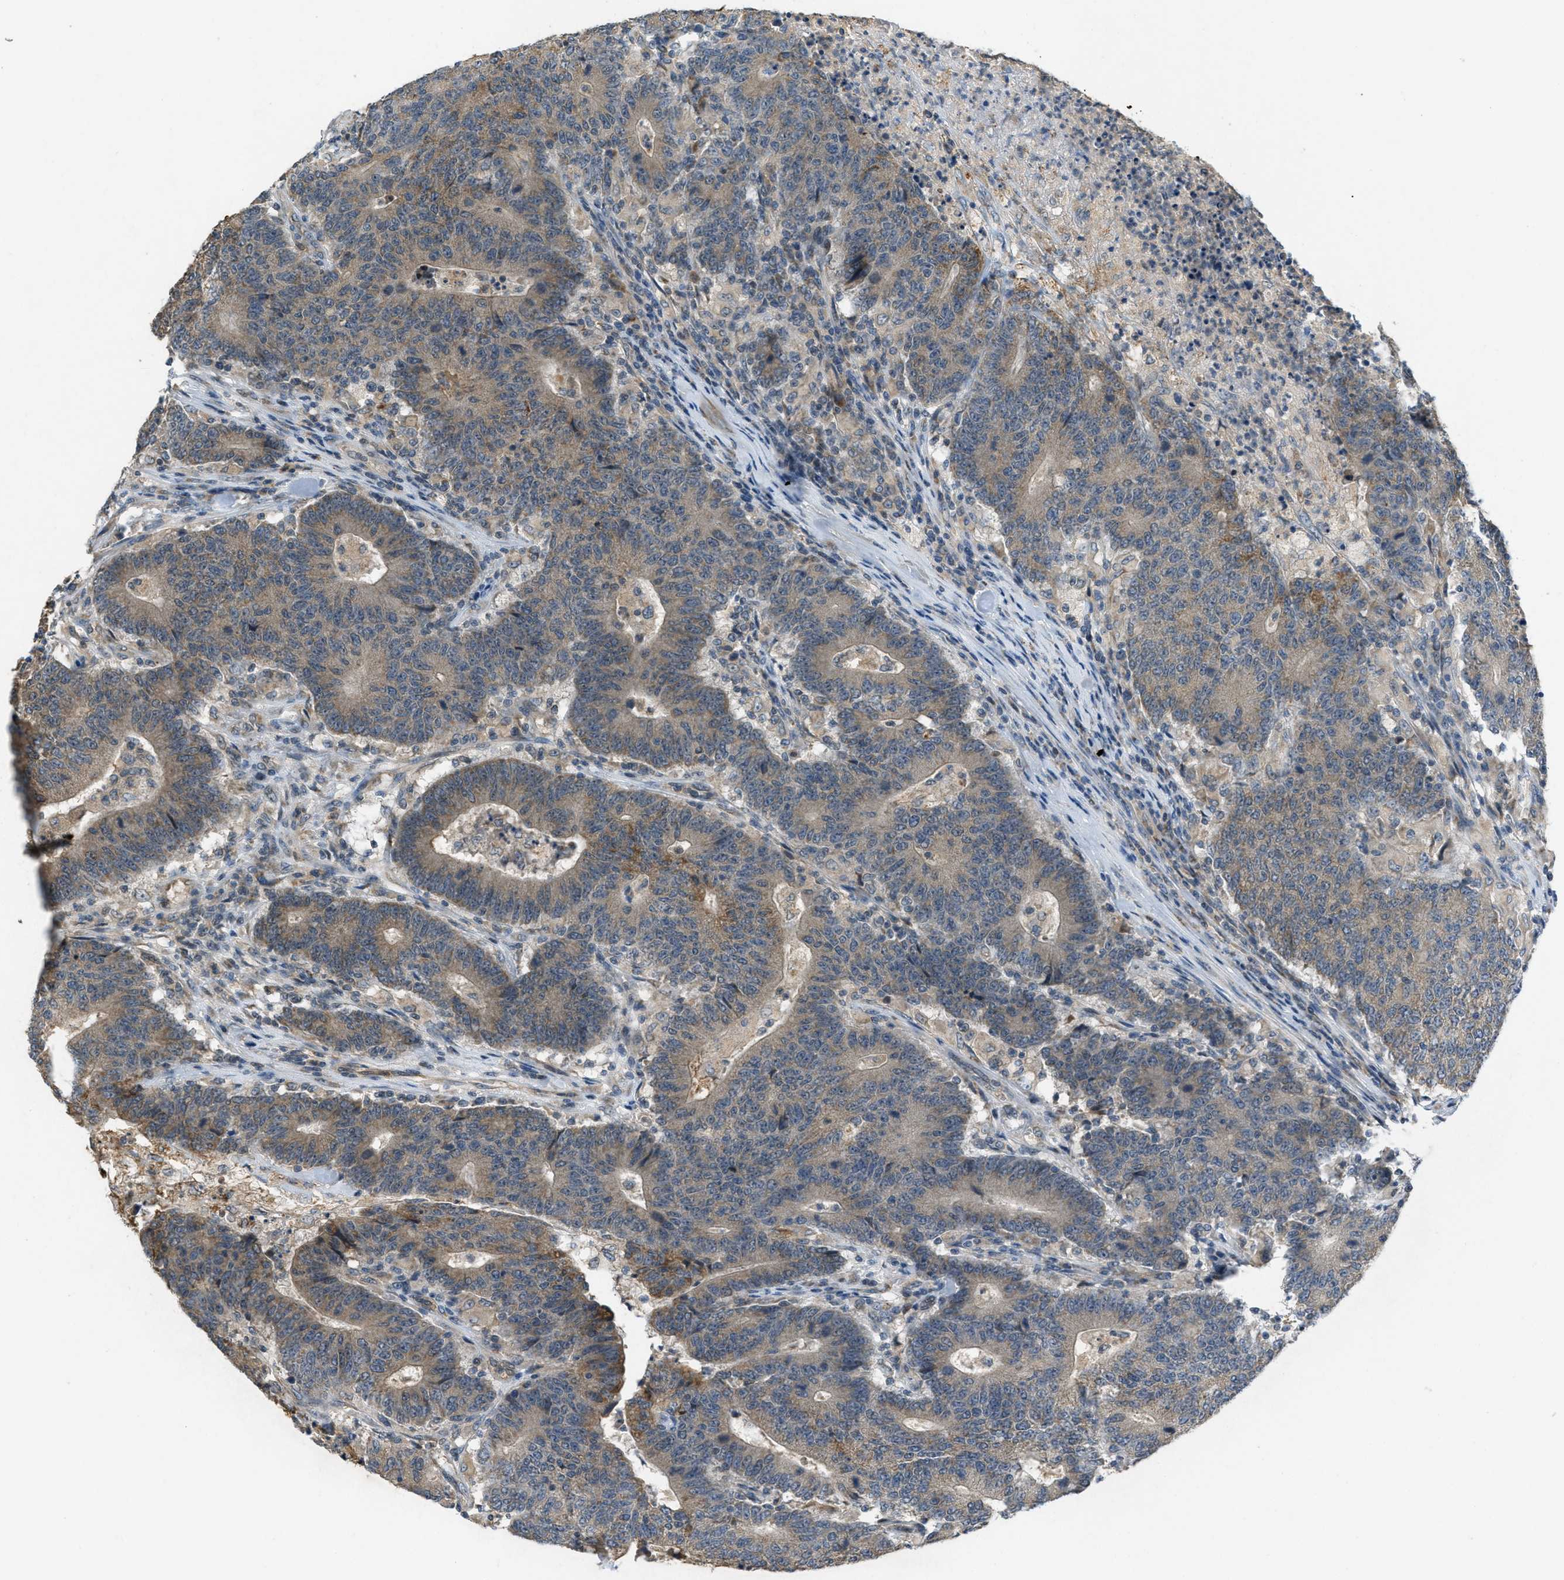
{"staining": {"intensity": "moderate", "quantity": "25%-75%", "location": "cytoplasmic/membranous"}, "tissue": "colorectal cancer", "cell_type": "Tumor cells", "image_type": "cancer", "snomed": [{"axis": "morphology", "description": "Normal tissue, NOS"}, {"axis": "morphology", "description": "Adenocarcinoma, NOS"}, {"axis": "topography", "description": "Colon"}], "caption": "Tumor cells reveal medium levels of moderate cytoplasmic/membranous staining in about 25%-75% of cells in human adenocarcinoma (colorectal).", "gene": "PPP1R15A", "patient": {"sex": "female", "age": 75}}